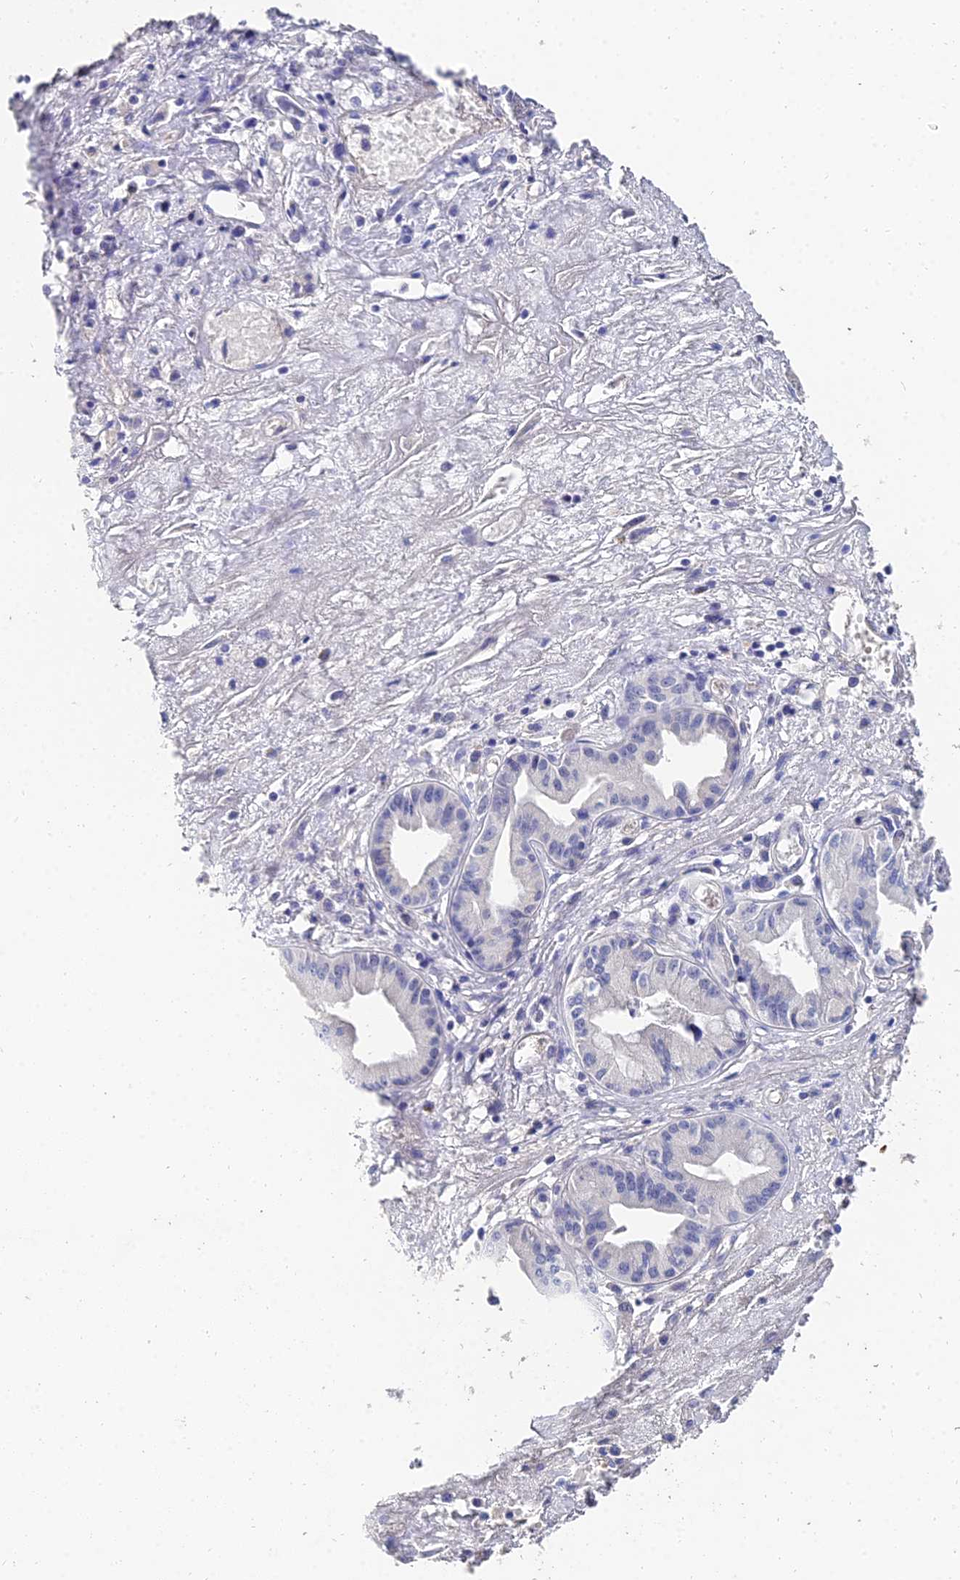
{"staining": {"intensity": "negative", "quantity": "none", "location": "none"}, "tissue": "pancreatic cancer", "cell_type": "Tumor cells", "image_type": "cancer", "snomed": [{"axis": "morphology", "description": "Adenocarcinoma, NOS"}, {"axis": "topography", "description": "Pancreas"}], "caption": "IHC of pancreatic cancer (adenocarcinoma) exhibits no positivity in tumor cells. Brightfield microscopy of immunohistochemistry (IHC) stained with DAB (3,3'-diaminobenzidine) (brown) and hematoxylin (blue), captured at high magnification.", "gene": "KRT17", "patient": {"sex": "female", "age": 50}}